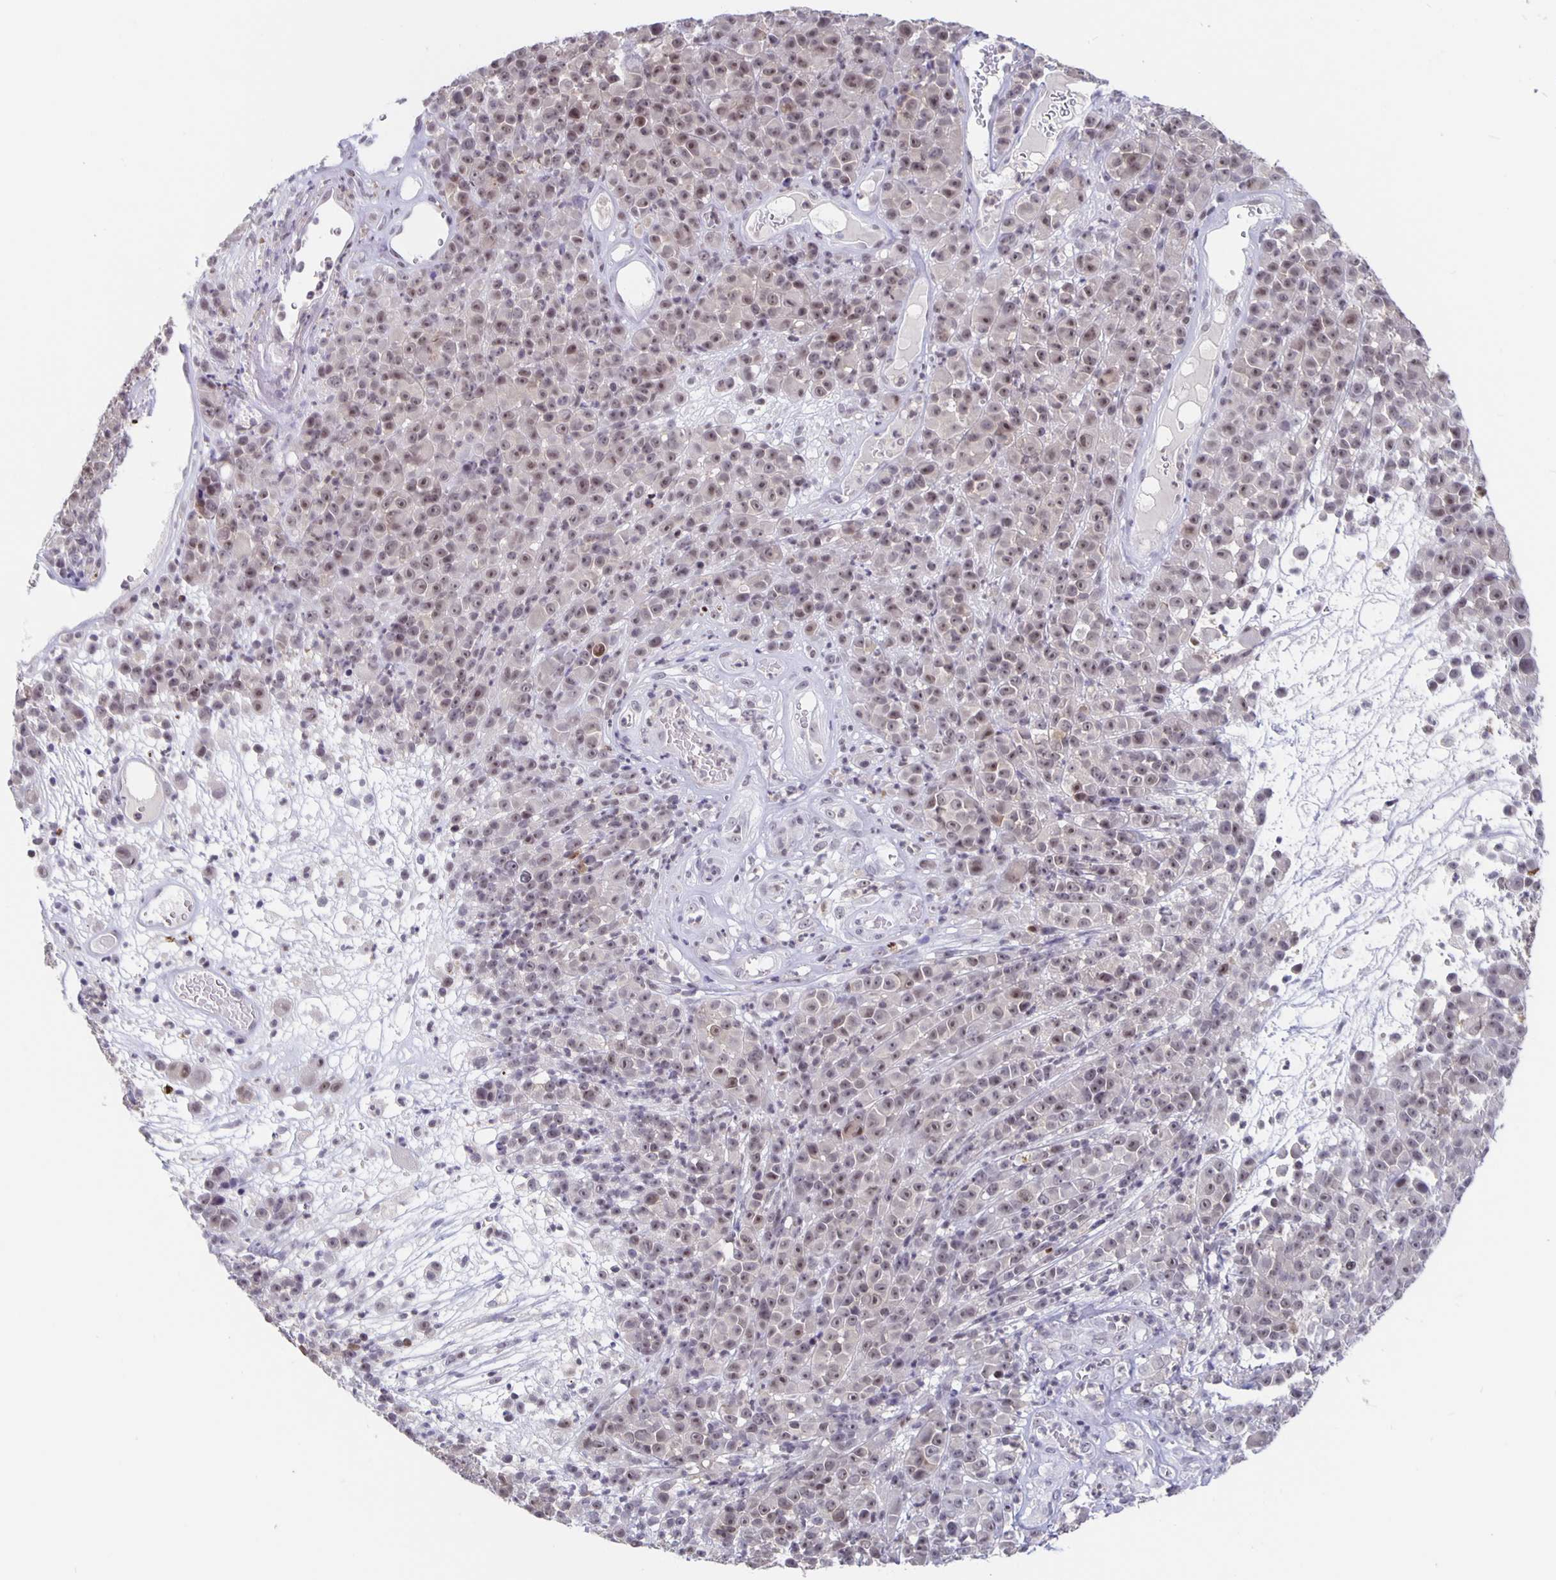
{"staining": {"intensity": "weak", "quantity": ">75%", "location": "nuclear"}, "tissue": "melanoma", "cell_type": "Tumor cells", "image_type": "cancer", "snomed": [{"axis": "morphology", "description": "Malignant melanoma, NOS"}, {"axis": "topography", "description": "Skin"}, {"axis": "topography", "description": "Skin of back"}], "caption": "Weak nuclear expression for a protein is appreciated in approximately >75% of tumor cells of melanoma using immunohistochemistry.", "gene": "ZNF691", "patient": {"sex": "male", "age": 91}}